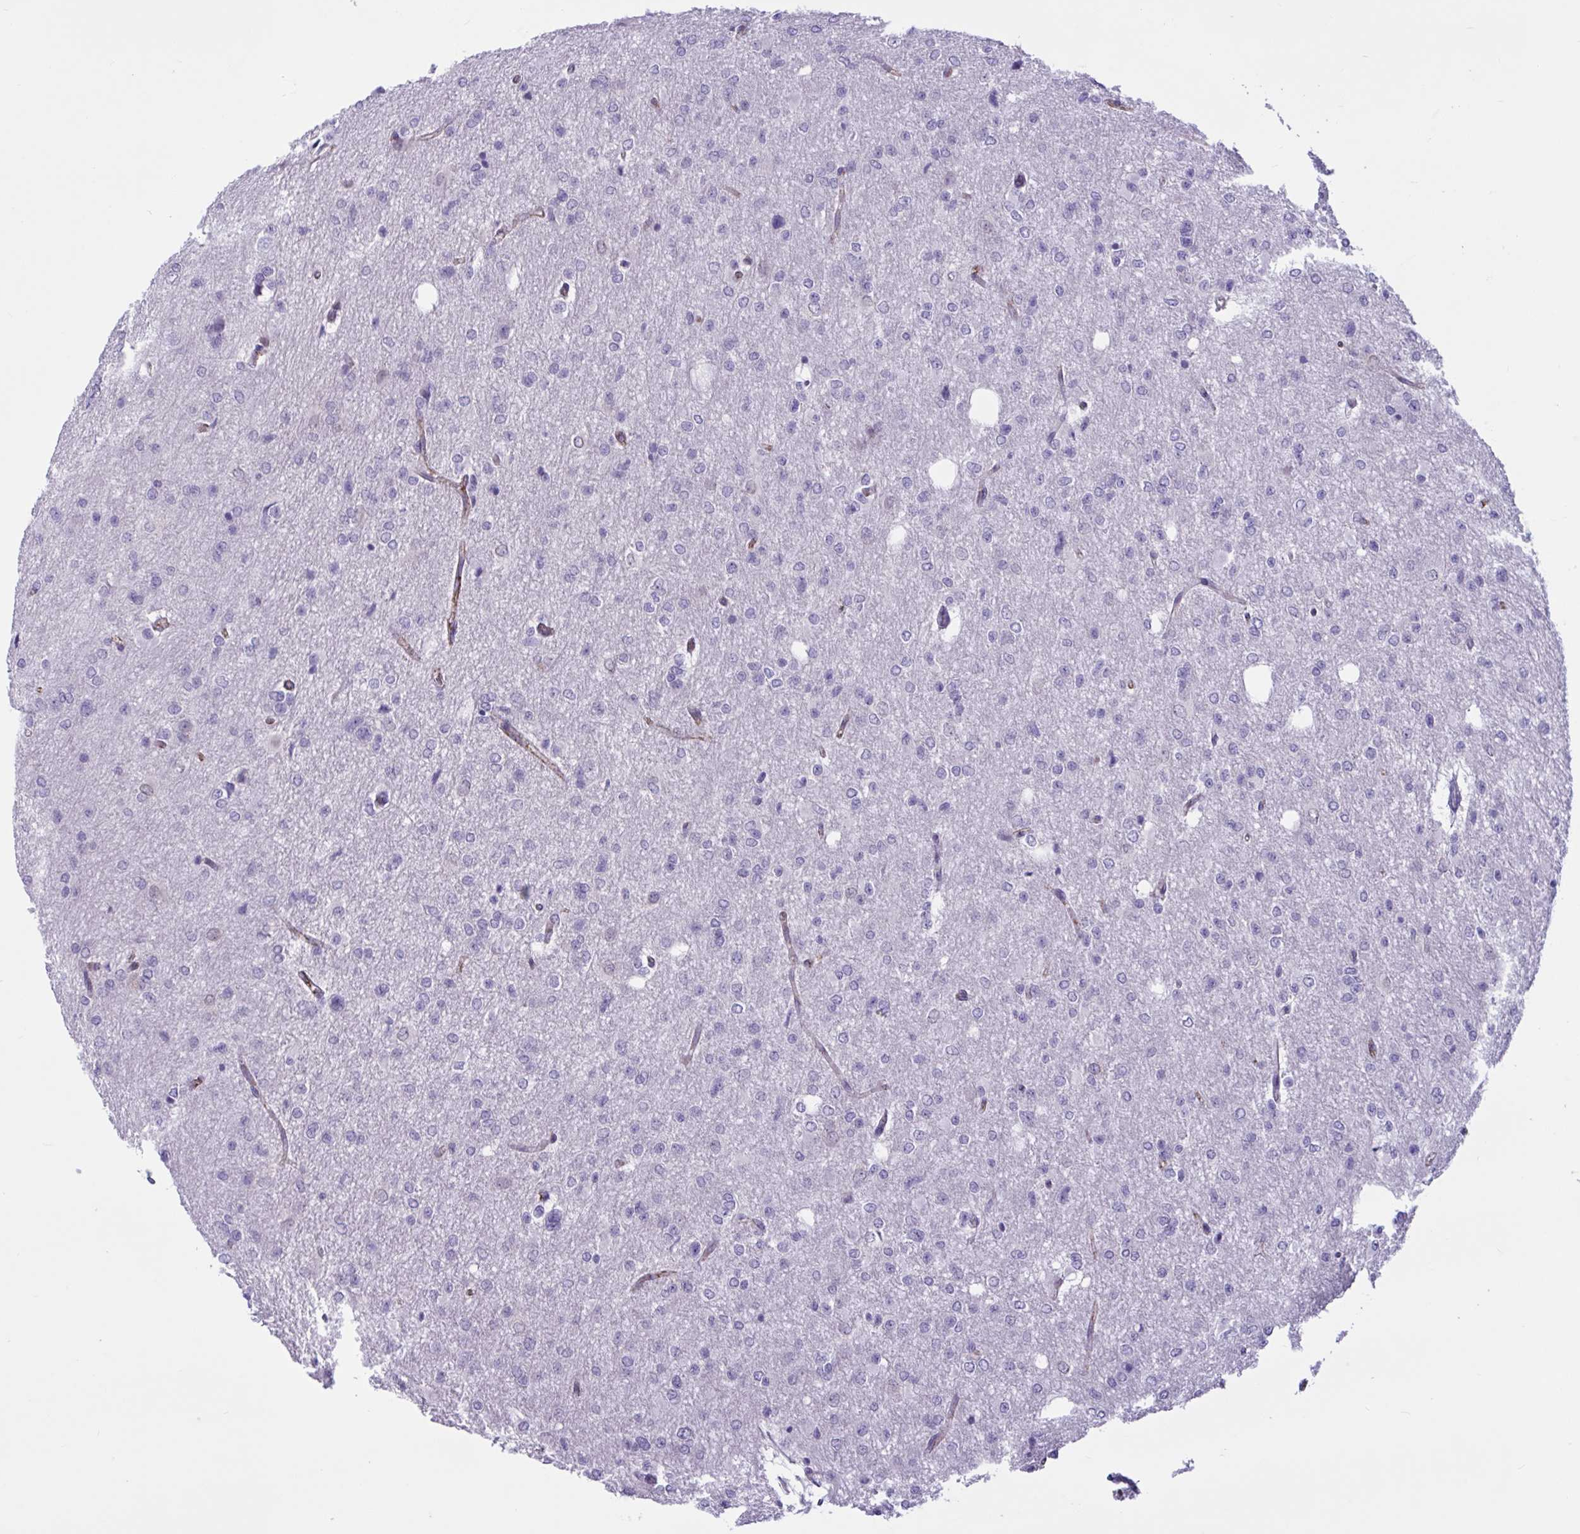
{"staining": {"intensity": "negative", "quantity": "none", "location": "none"}, "tissue": "glioma", "cell_type": "Tumor cells", "image_type": "cancer", "snomed": [{"axis": "morphology", "description": "Glioma, malignant, Low grade"}, {"axis": "topography", "description": "Brain"}], "caption": "The image reveals no significant expression in tumor cells of glioma.", "gene": "TANK", "patient": {"sex": "male", "age": 26}}